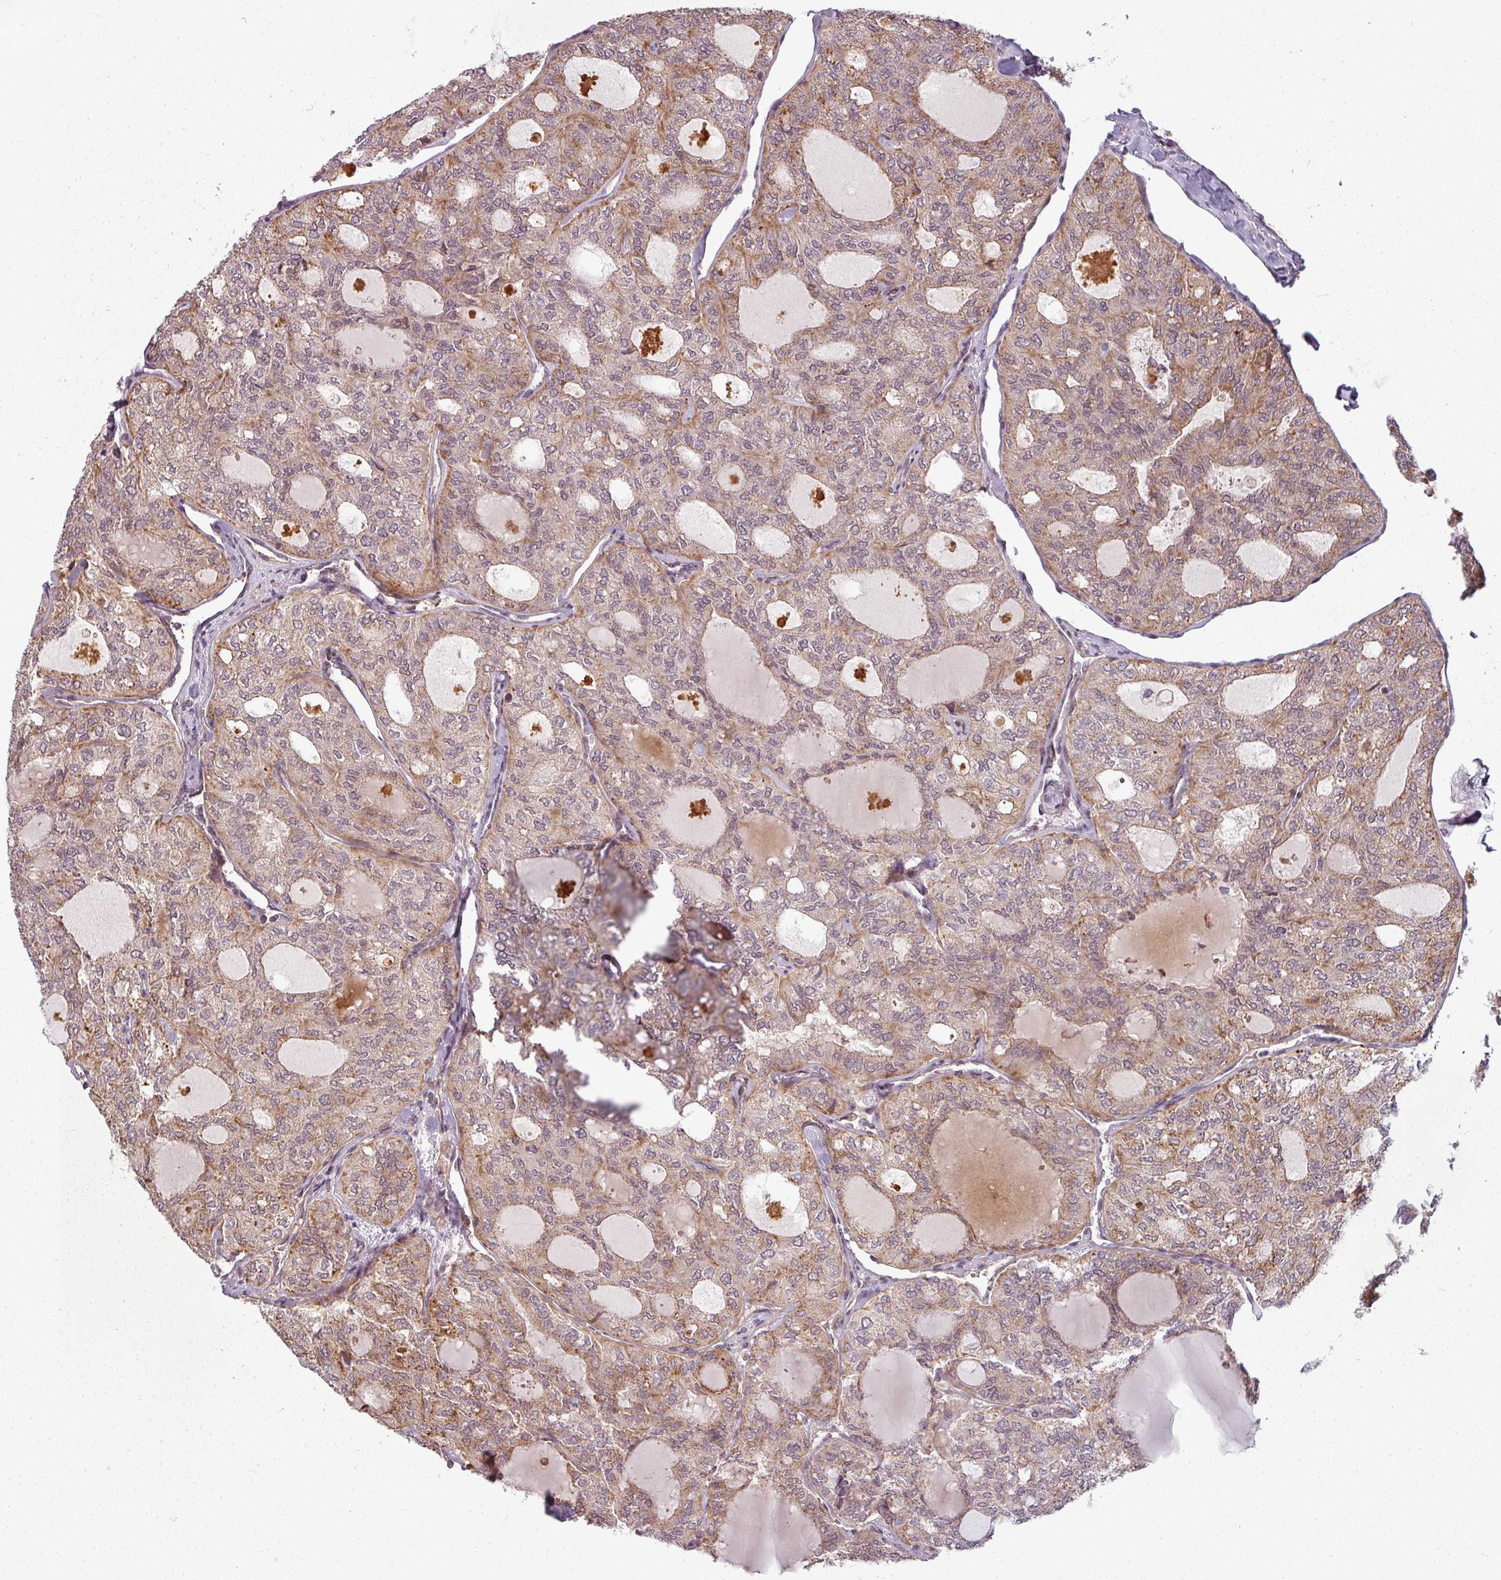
{"staining": {"intensity": "moderate", "quantity": "25%-75%", "location": "cytoplasmic/membranous"}, "tissue": "thyroid cancer", "cell_type": "Tumor cells", "image_type": "cancer", "snomed": [{"axis": "morphology", "description": "Follicular adenoma carcinoma, NOS"}, {"axis": "topography", "description": "Thyroid gland"}], "caption": "This micrograph shows immunohistochemistry (IHC) staining of thyroid cancer (follicular adenoma carcinoma), with medium moderate cytoplasmic/membranous positivity in about 25%-75% of tumor cells.", "gene": "CLIC1", "patient": {"sex": "male", "age": 75}}